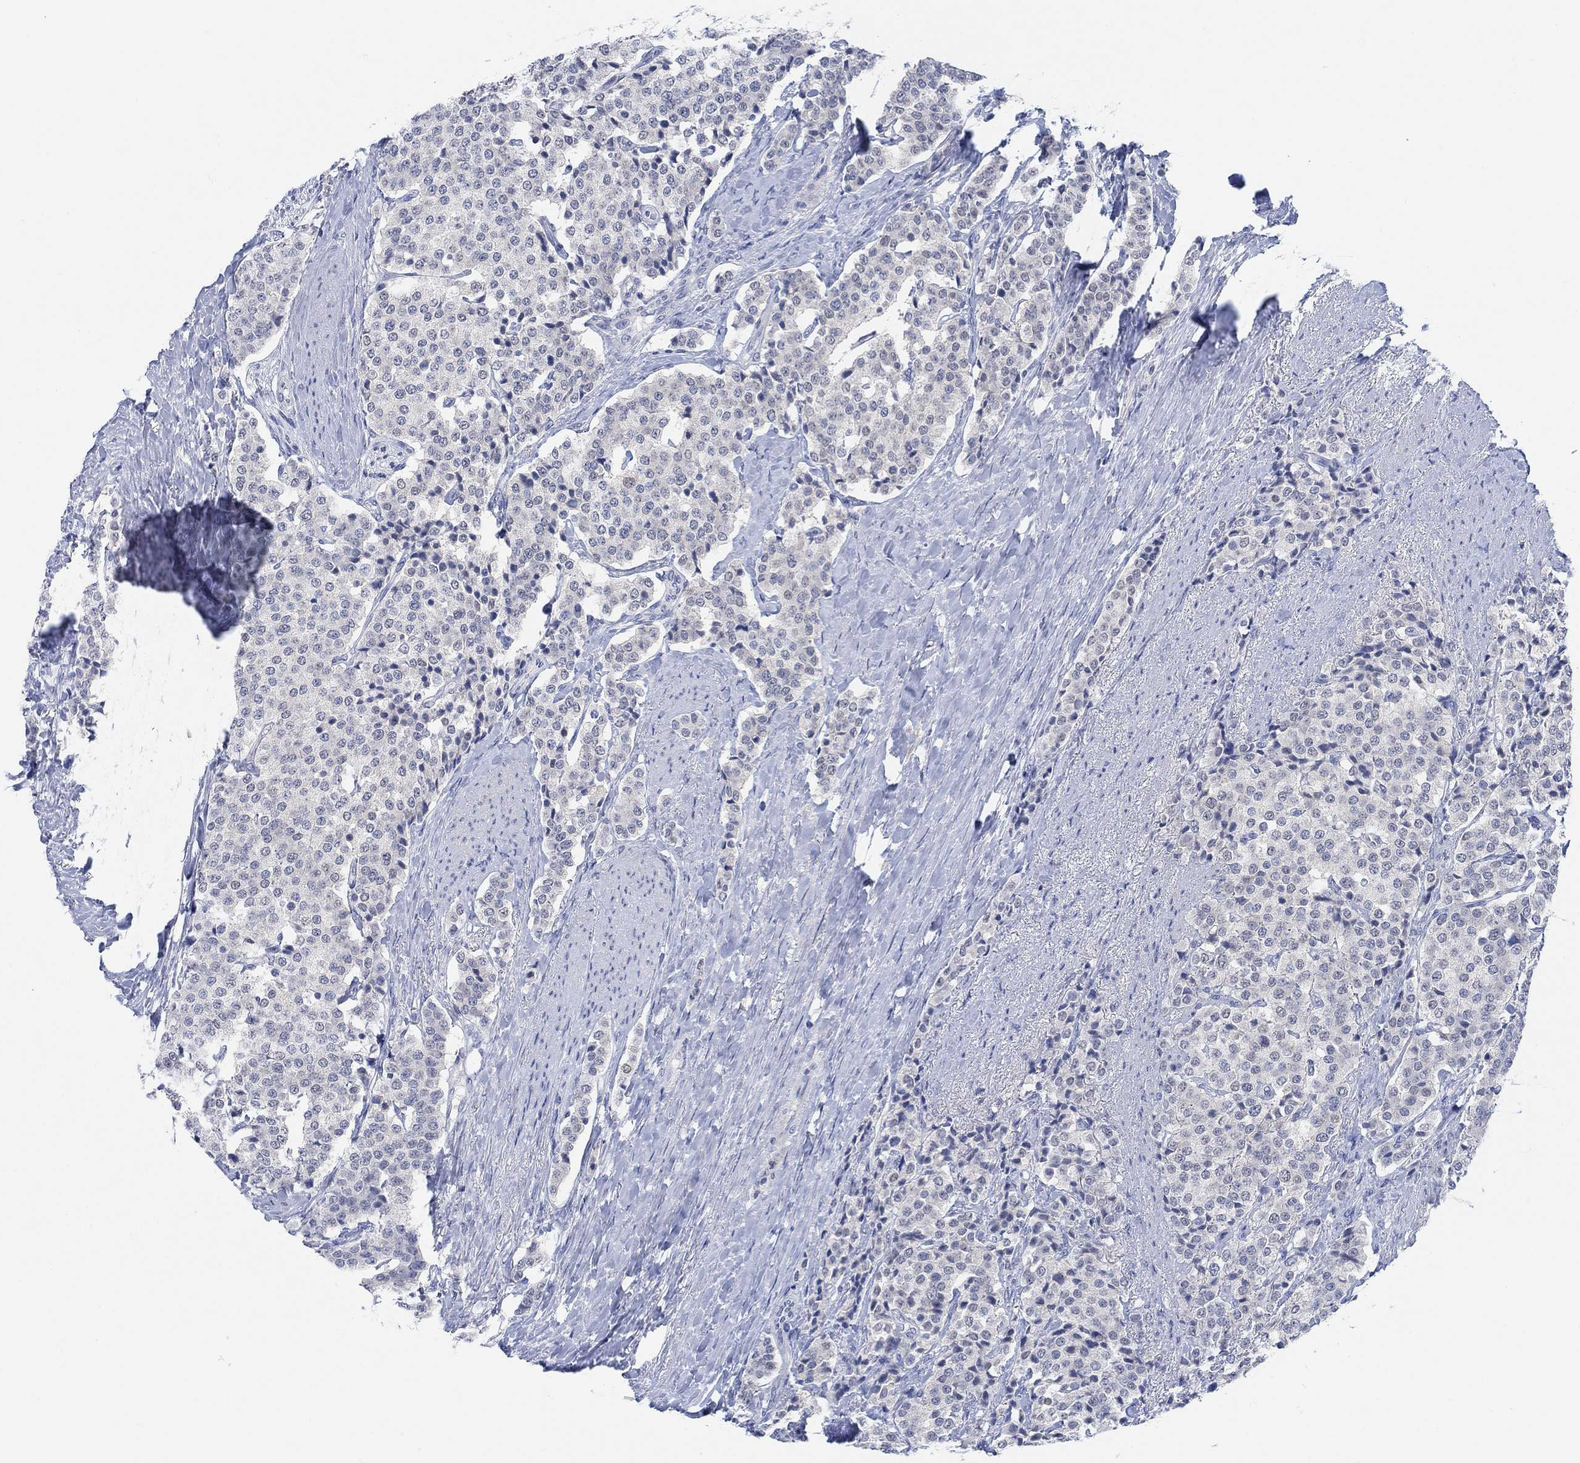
{"staining": {"intensity": "negative", "quantity": "none", "location": "none"}, "tissue": "carcinoid", "cell_type": "Tumor cells", "image_type": "cancer", "snomed": [{"axis": "morphology", "description": "Carcinoid, malignant, NOS"}, {"axis": "topography", "description": "Small intestine"}], "caption": "This is an immunohistochemistry histopathology image of human malignant carcinoid. There is no staining in tumor cells.", "gene": "RIMS1", "patient": {"sex": "female", "age": 58}}